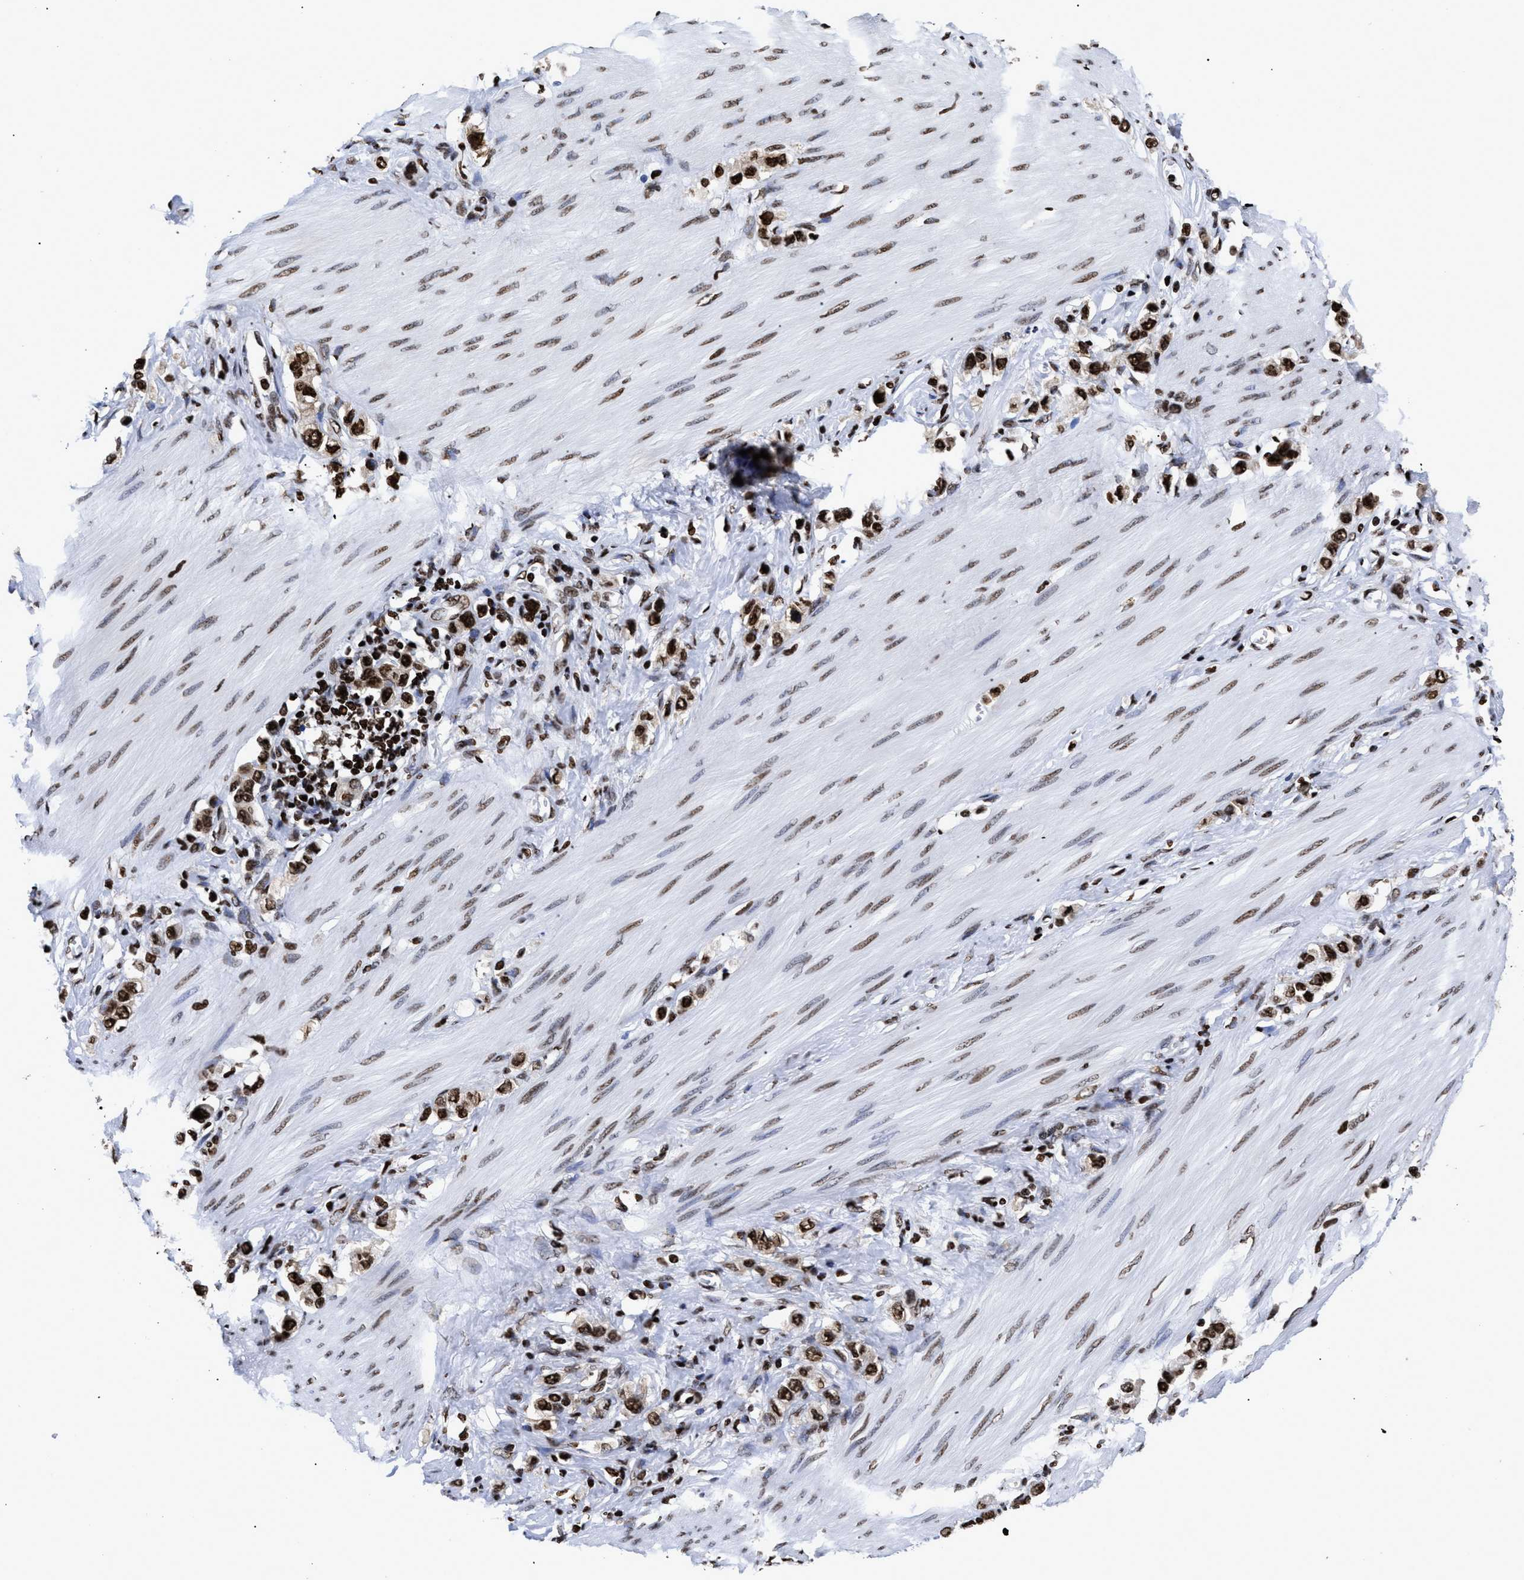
{"staining": {"intensity": "strong", "quantity": ">75%", "location": "nuclear"}, "tissue": "stomach cancer", "cell_type": "Tumor cells", "image_type": "cancer", "snomed": [{"axis": "morphology", "description": "Adenocarcinoma, NOS"}, {"axis": "topography", "description": "Stomach"}], "caption": "Brown immunohistochemical staining in stomach cancer displays strong nuclear staining in approximately >75% of tumor cells.", "gene": "CALHM3", "patient": {"sex": "female", "age": 65}}